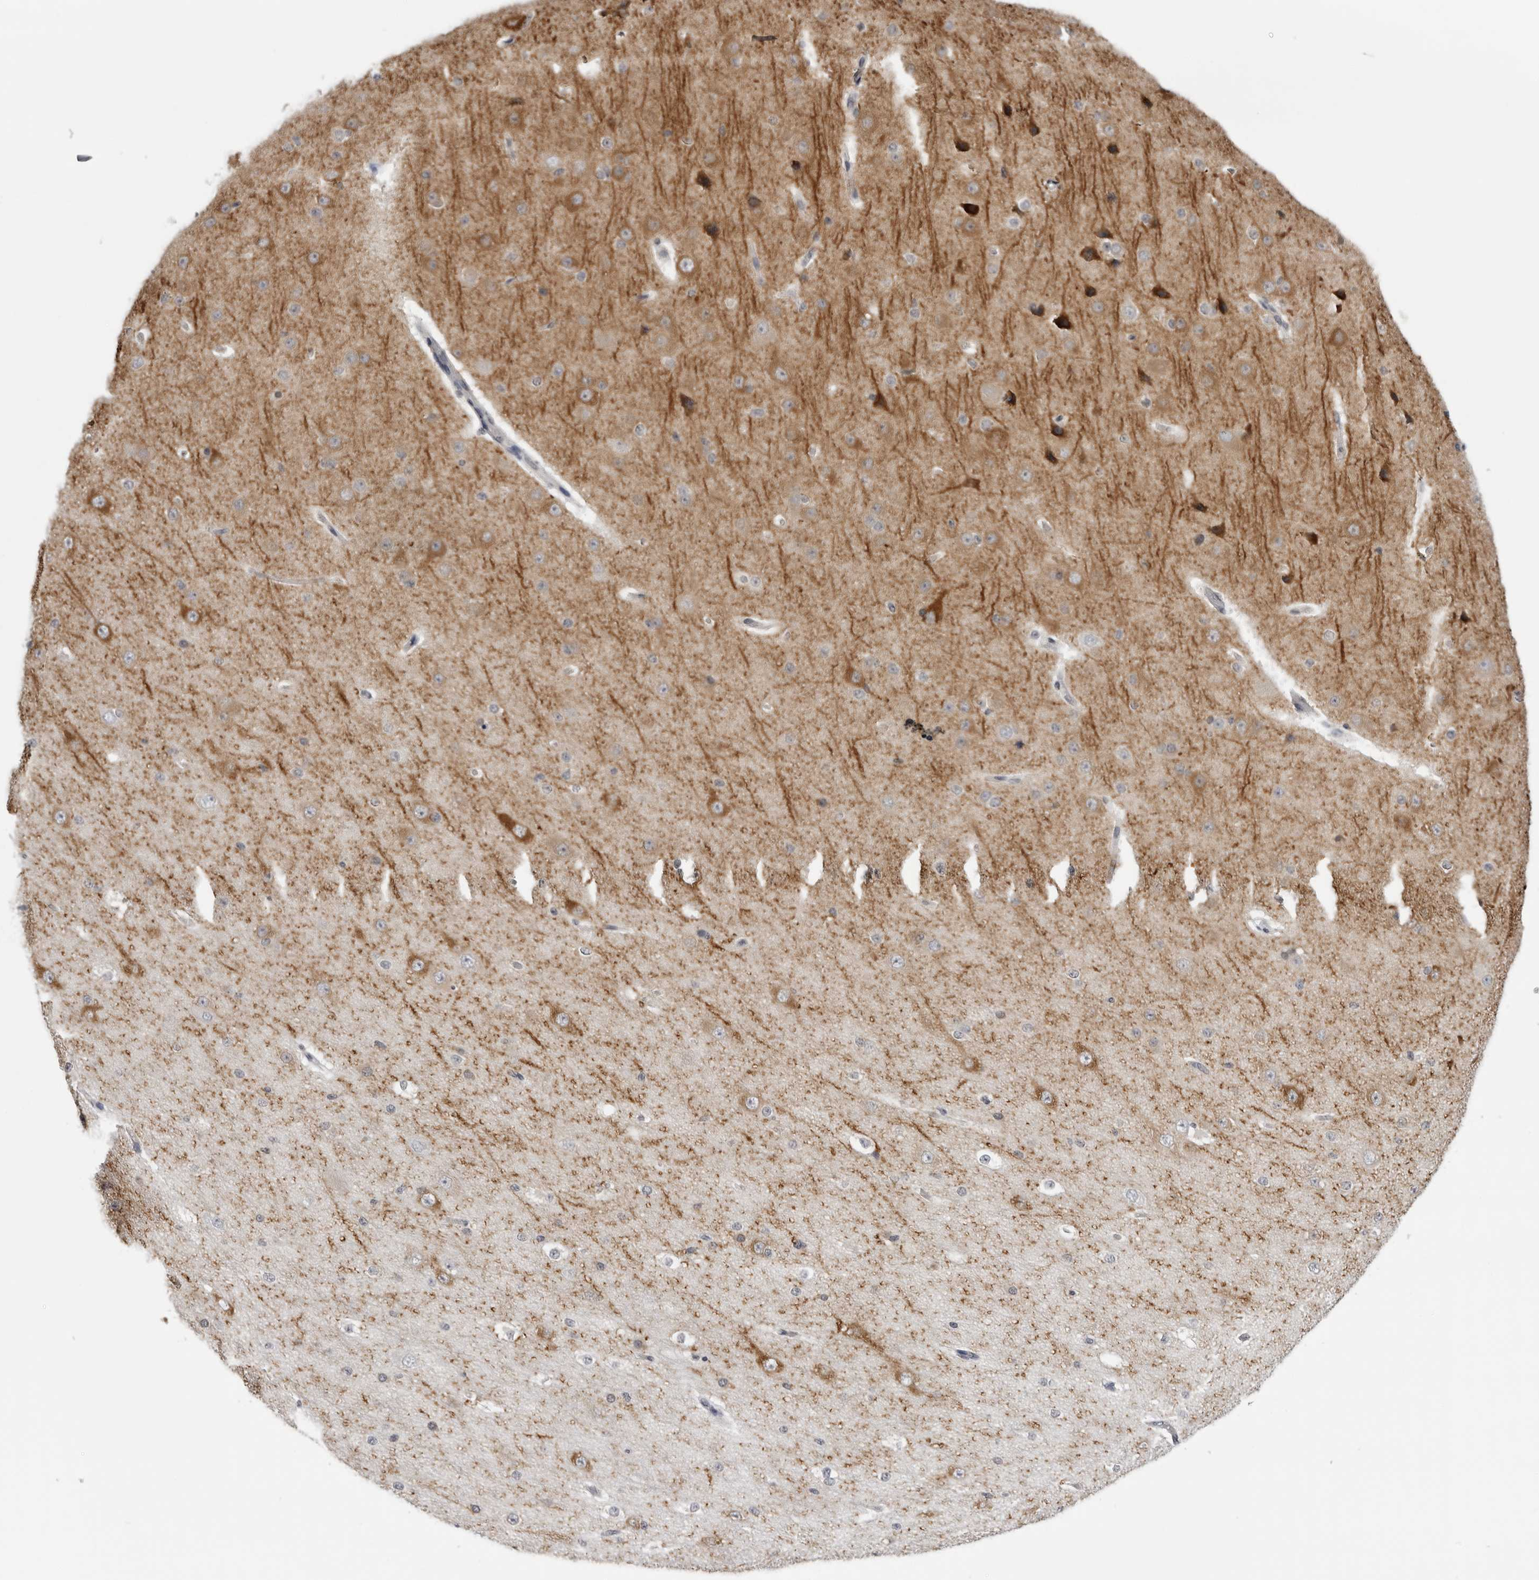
{"staining": {"intensity": "negative", "quantity": "none", "location": "none"}, "tissue": "cerebral cortex", "cell_type": "Endothelial cells", "image_type": "normal", "snomed": [{"axis": "morphology", "description": "Normal tissue, NOS"}, {"axis": "morphology", "description": "Developmental malformation"}, {"axis": "topography", "description": "Cerebral cortex"}], "caption": "The photomicrograph displays no significant staining in endothelial cells of cerebral cortex. (DAB immunohistochemistry visualized using brightfield microscopy, high magnification).", "gene": "CPT2", "patient": {"sex": "female", "age": 30}}